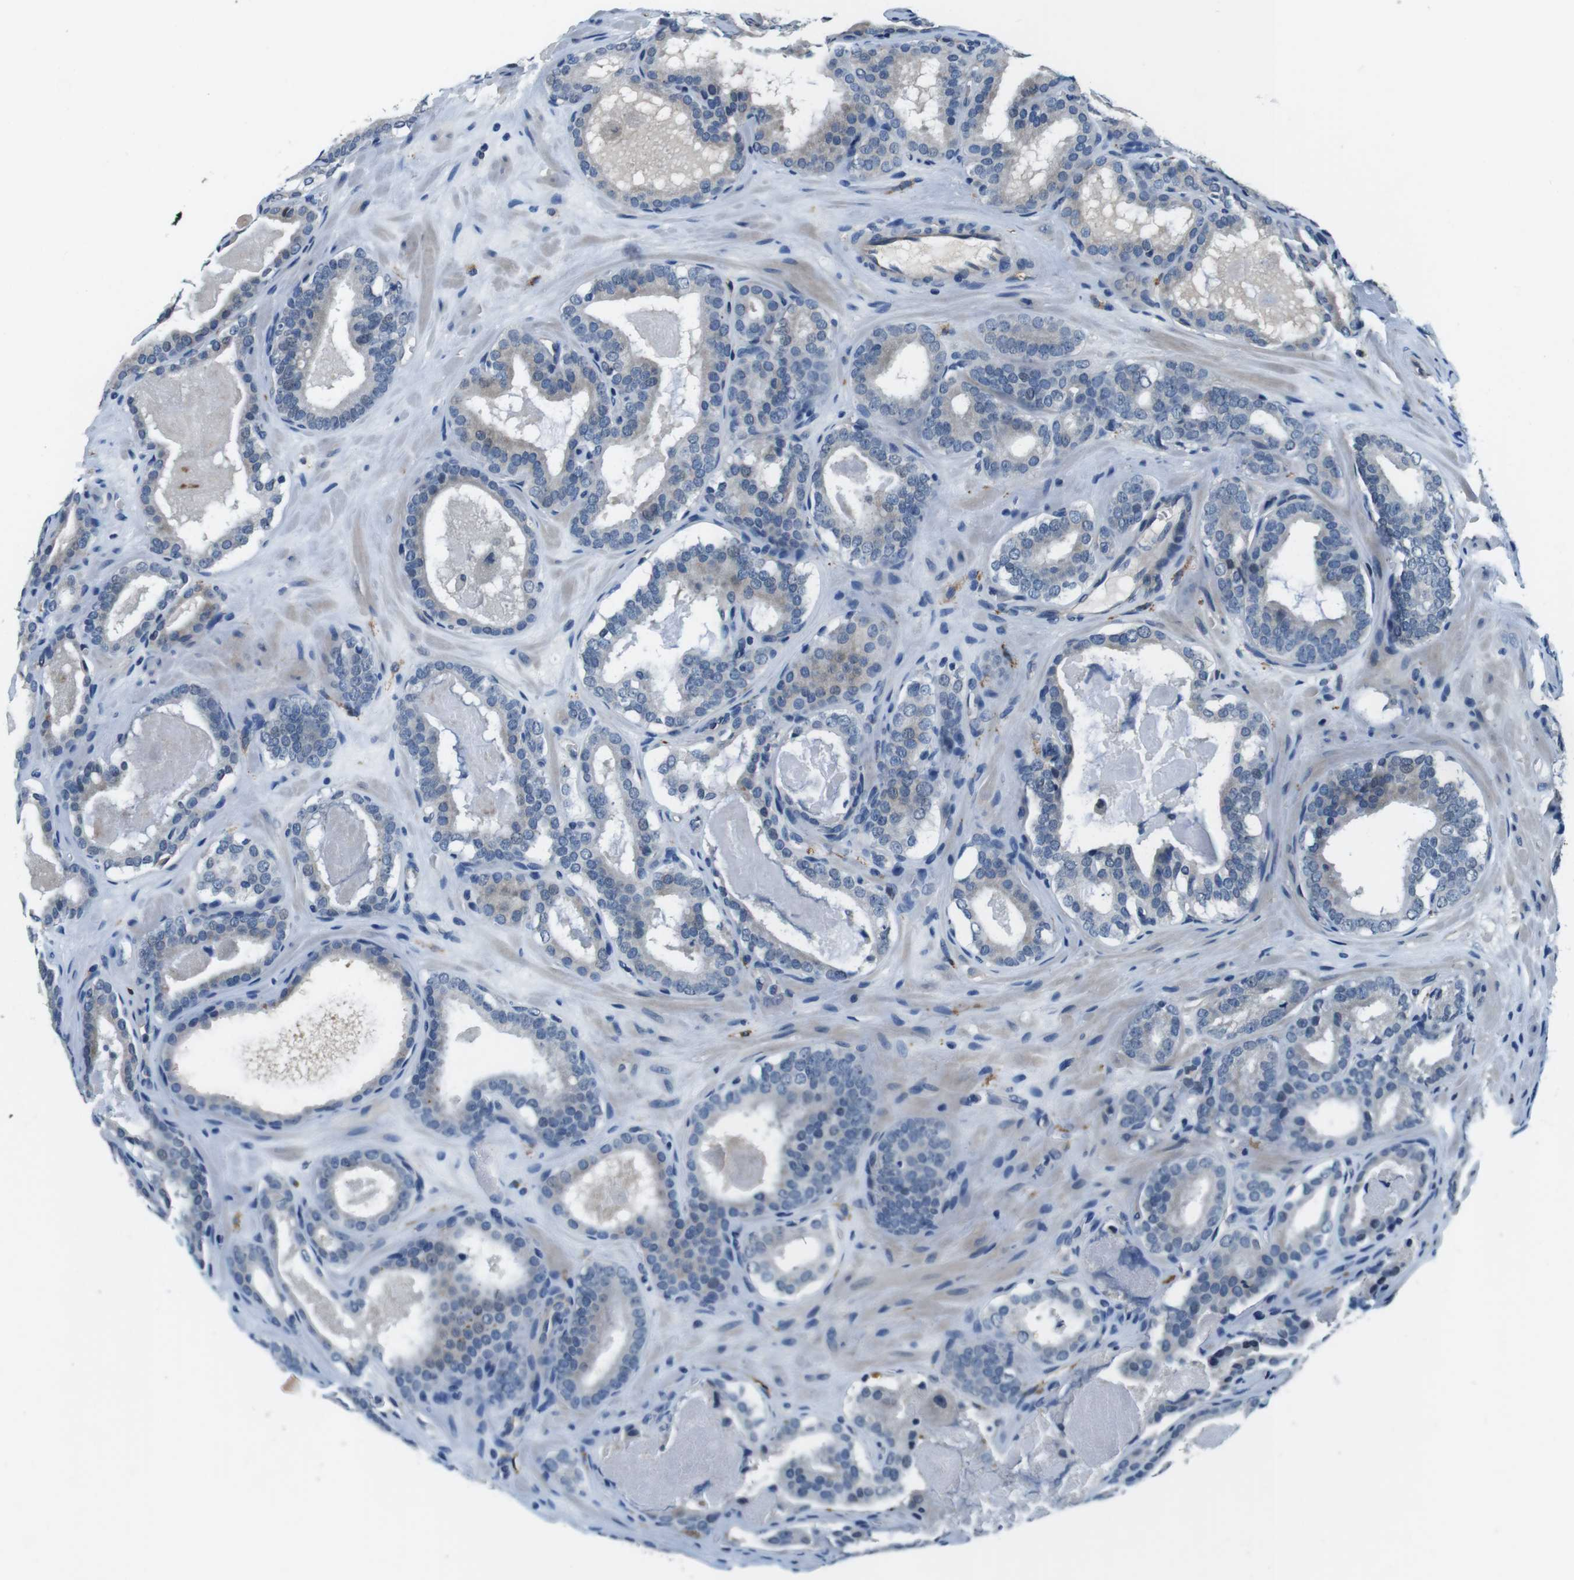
{"staining": {"intensity": "negative", "quantity": "none", "location": "none"}, "tissue": "prostate cancer", "cell_type": "Tumor cells", "image_type": "cancer", "snomed": [{"axis": "morphology", "description": "Adenocarcinoma, High grade"}, {"axis": "topography", "description": "Prostate"}], "caption": "Tumor cells show no significant protein expression in high-grade adenocarcinoma (prostate).", "gene": "CD163L1", "patient": {"sex": "male", "age": 60}}